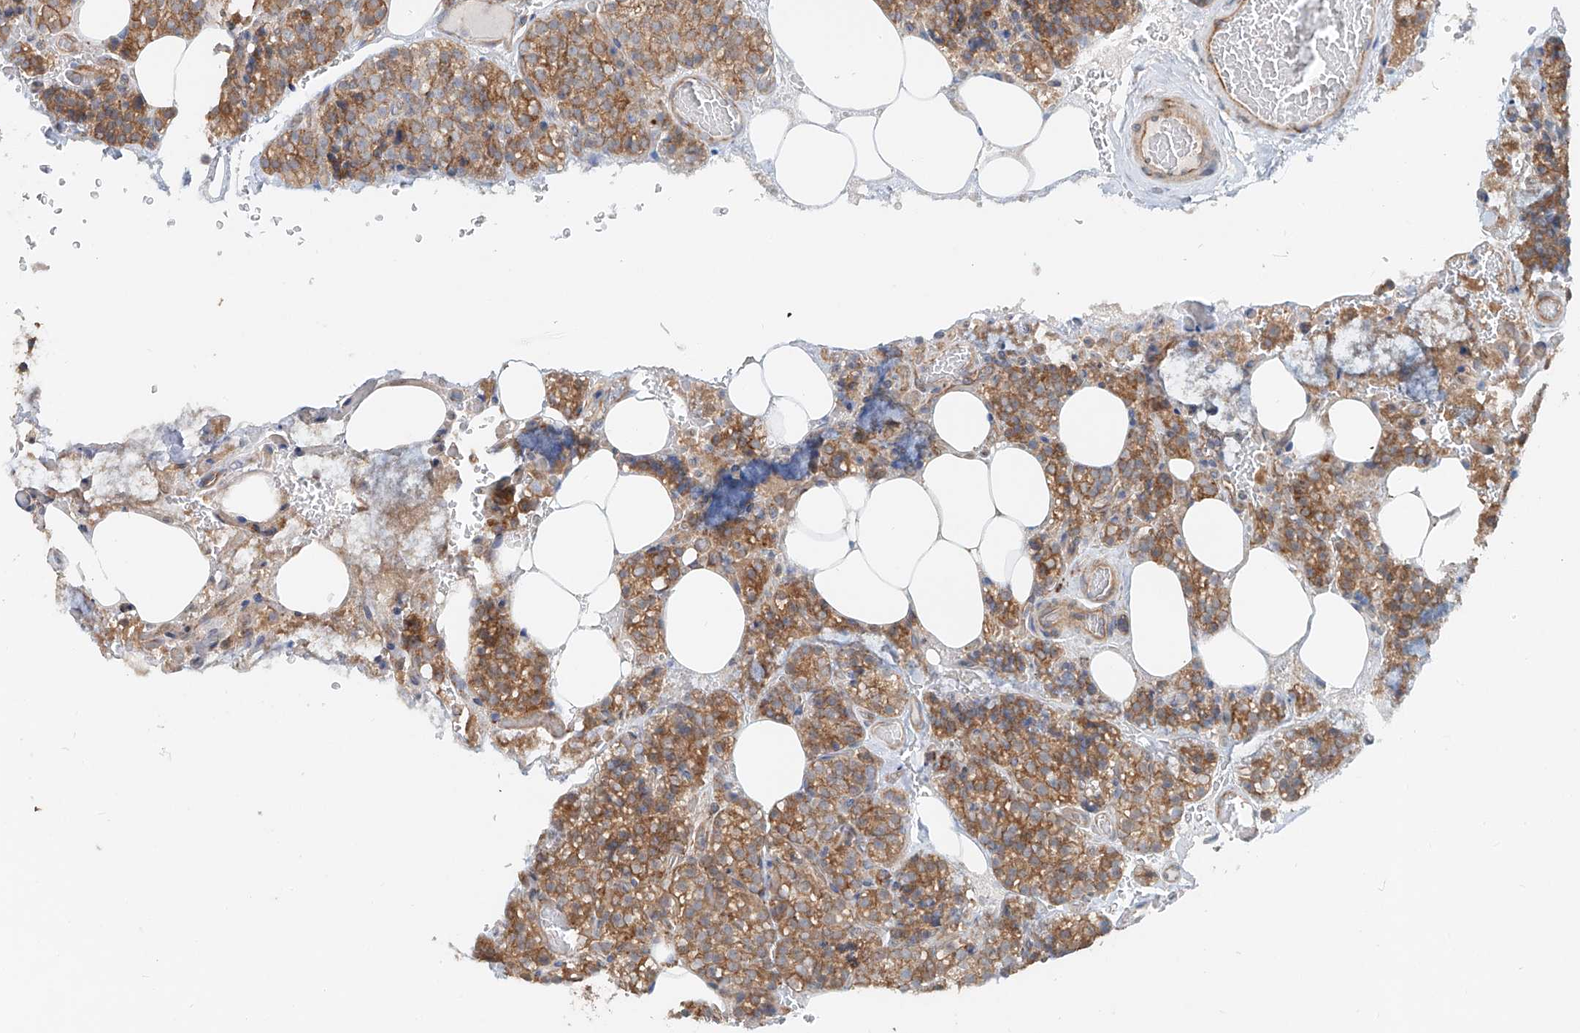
{"staining": {"intensity": "moderate", "quantity": ">75%", "location": "cytoplasmic/membranous"}, "tissue": "parathyroid gland", "cell_type": "Glandular cells", "image_type": "normal", "snomed": [{"axis": "morphology", "description": "Normal tissue, NOS"}, {"axis": "topography", "description": "Parathyroid gland"}], "caption": "A micrograph of parathyroid gland stained for a protein reveals moderate cytoplasmic/membranous brown staining in glandular cells.", "gene": "SNAP29", "patient": {"sex": "male", "age": 87}}